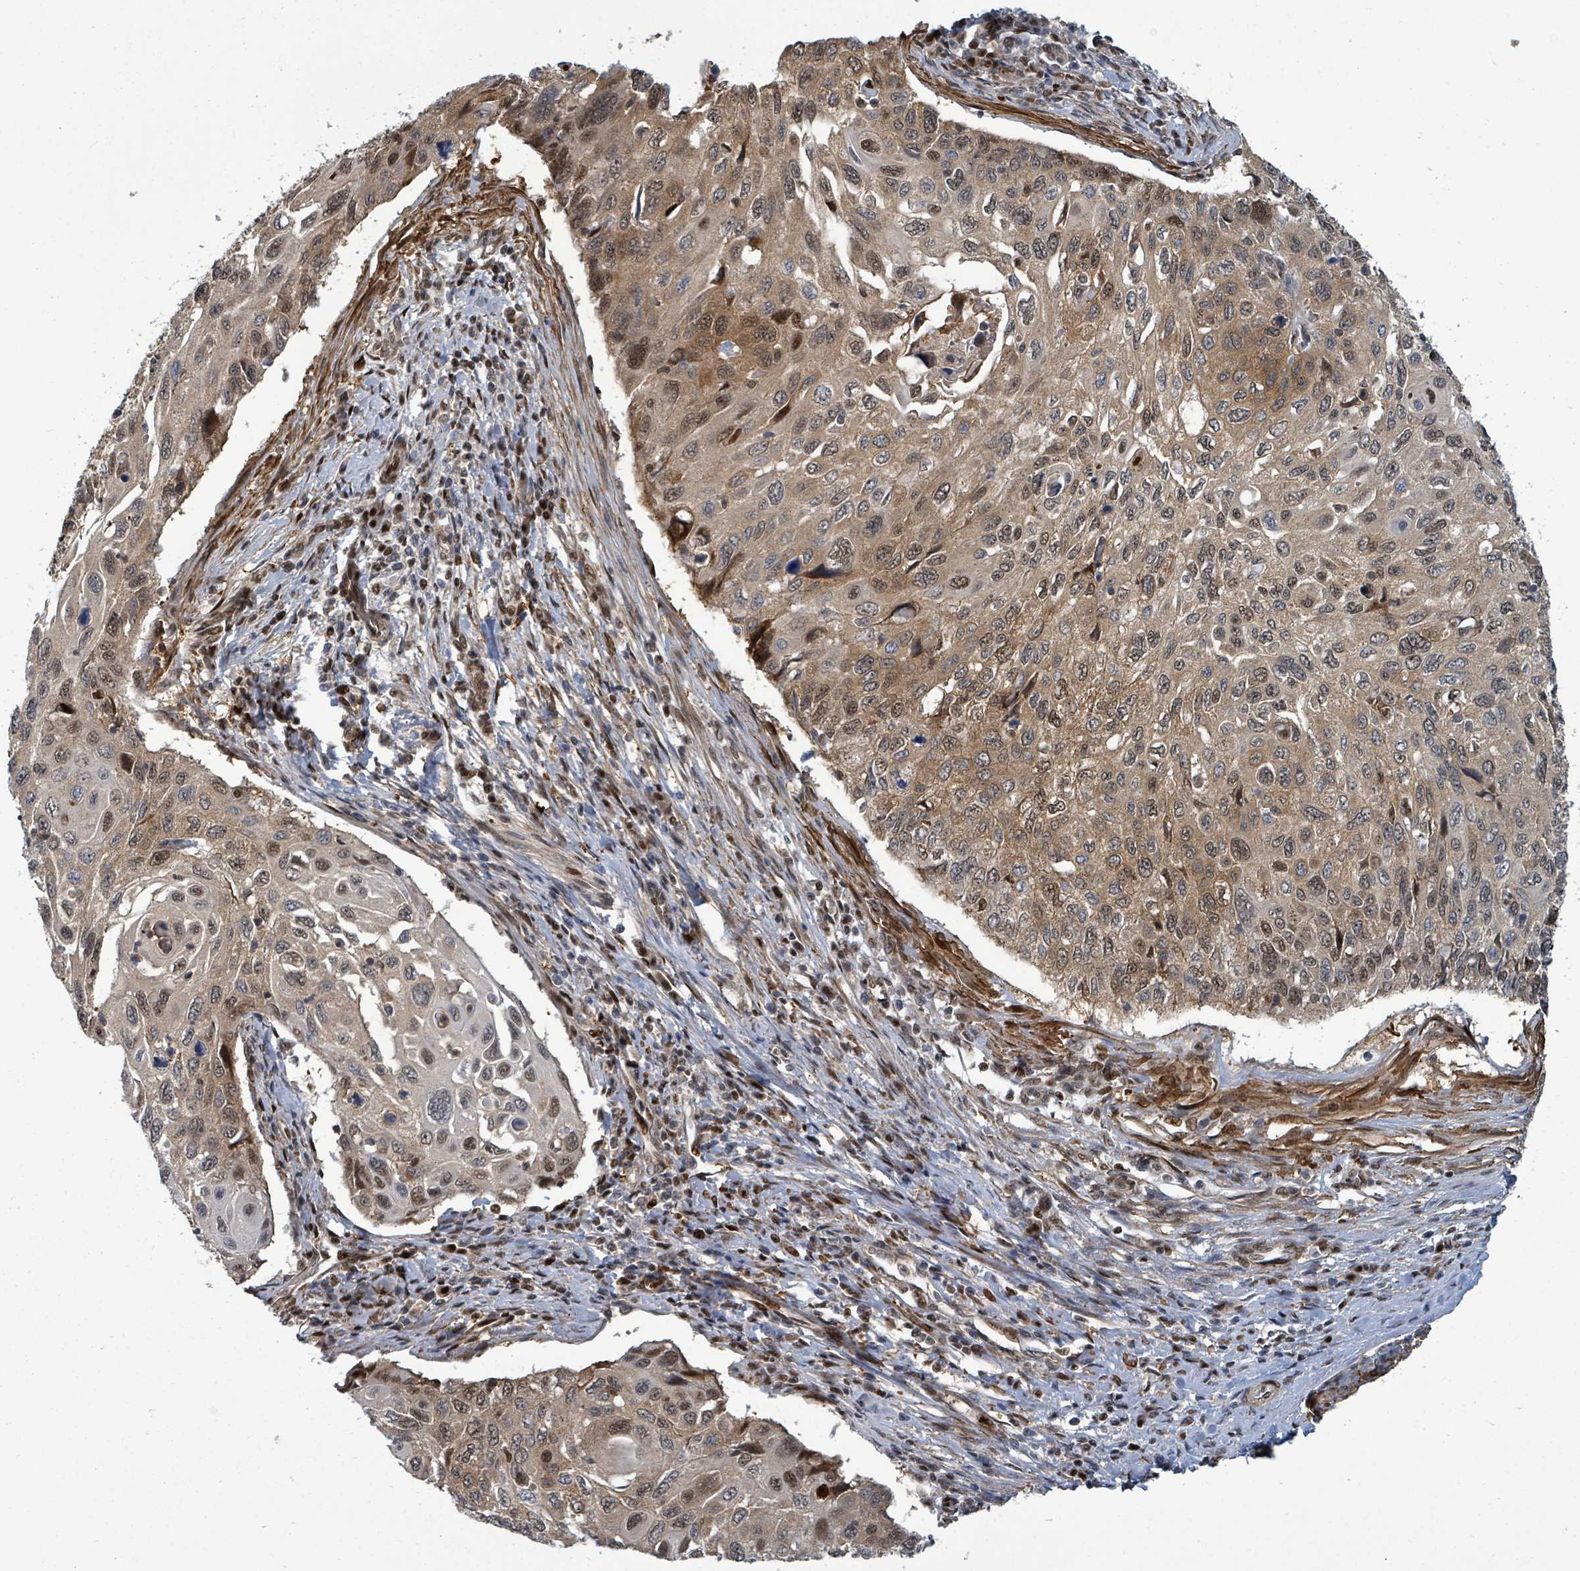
{"staining": {"intensity": "moderate", "quantity": ">75%", "location": "cytoplasmic/membranous,nuclear"}, "tissue": "cervical cancer", "cell_type": "Tumor cells", "image_type": "cancer", "snomed": [{"axis": "morphology", "description": "Squamous cell carcinoma, NOS"}, {"axis": "topography", "description": "Cervix"}], "caption": "A brown stain labels moderate cytoplasmic/membranous and nuclear positivity of a protein in cervical squamous cell carcinoma tumor cells.", "gene": "TRDMT1", "patient": {"sex": "female", "age": 70}}